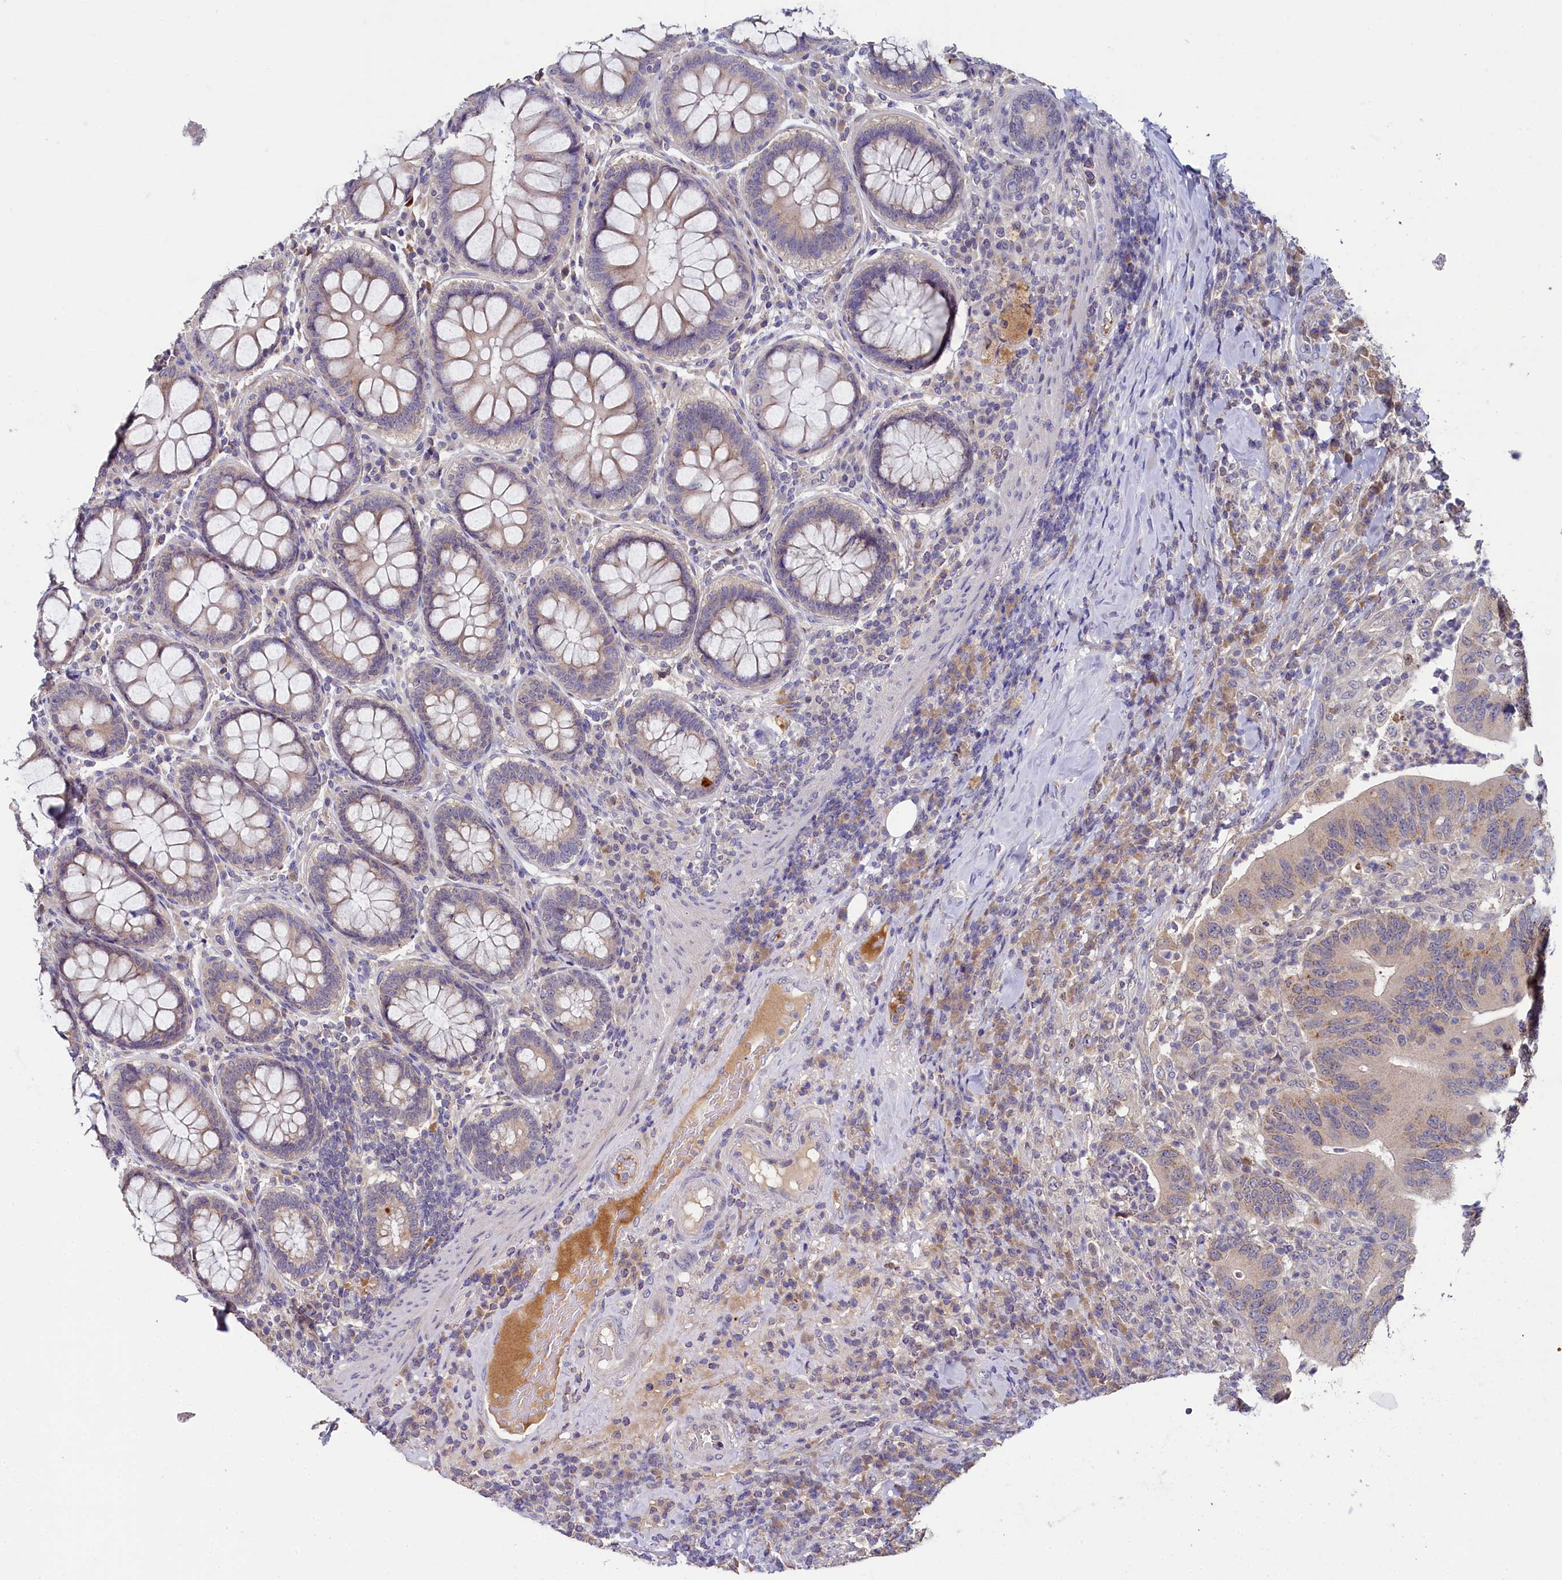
{"staining": {"intensity": "weak", "quantity": "25%-75%", "location": "cytoplasmic/membranous"}, "tissue": "colorectal cancer", "cell_type": "Tumor cells", "image_type": "cancer", "snomed": [{"axis": "morphology", "description": "Adenocarcinoma, NOS"}, {"axis": "topography", "description": "Colon"}], "caption": "Colorectal adenocarcinoma was stained to show a protein in brown. There is low levels of weak cytoplasmic/membranous expression in approximately 25%-75% of tumor cells.", "gene": "SPINK9", "patient": {"sex": "female", "age": 66}}